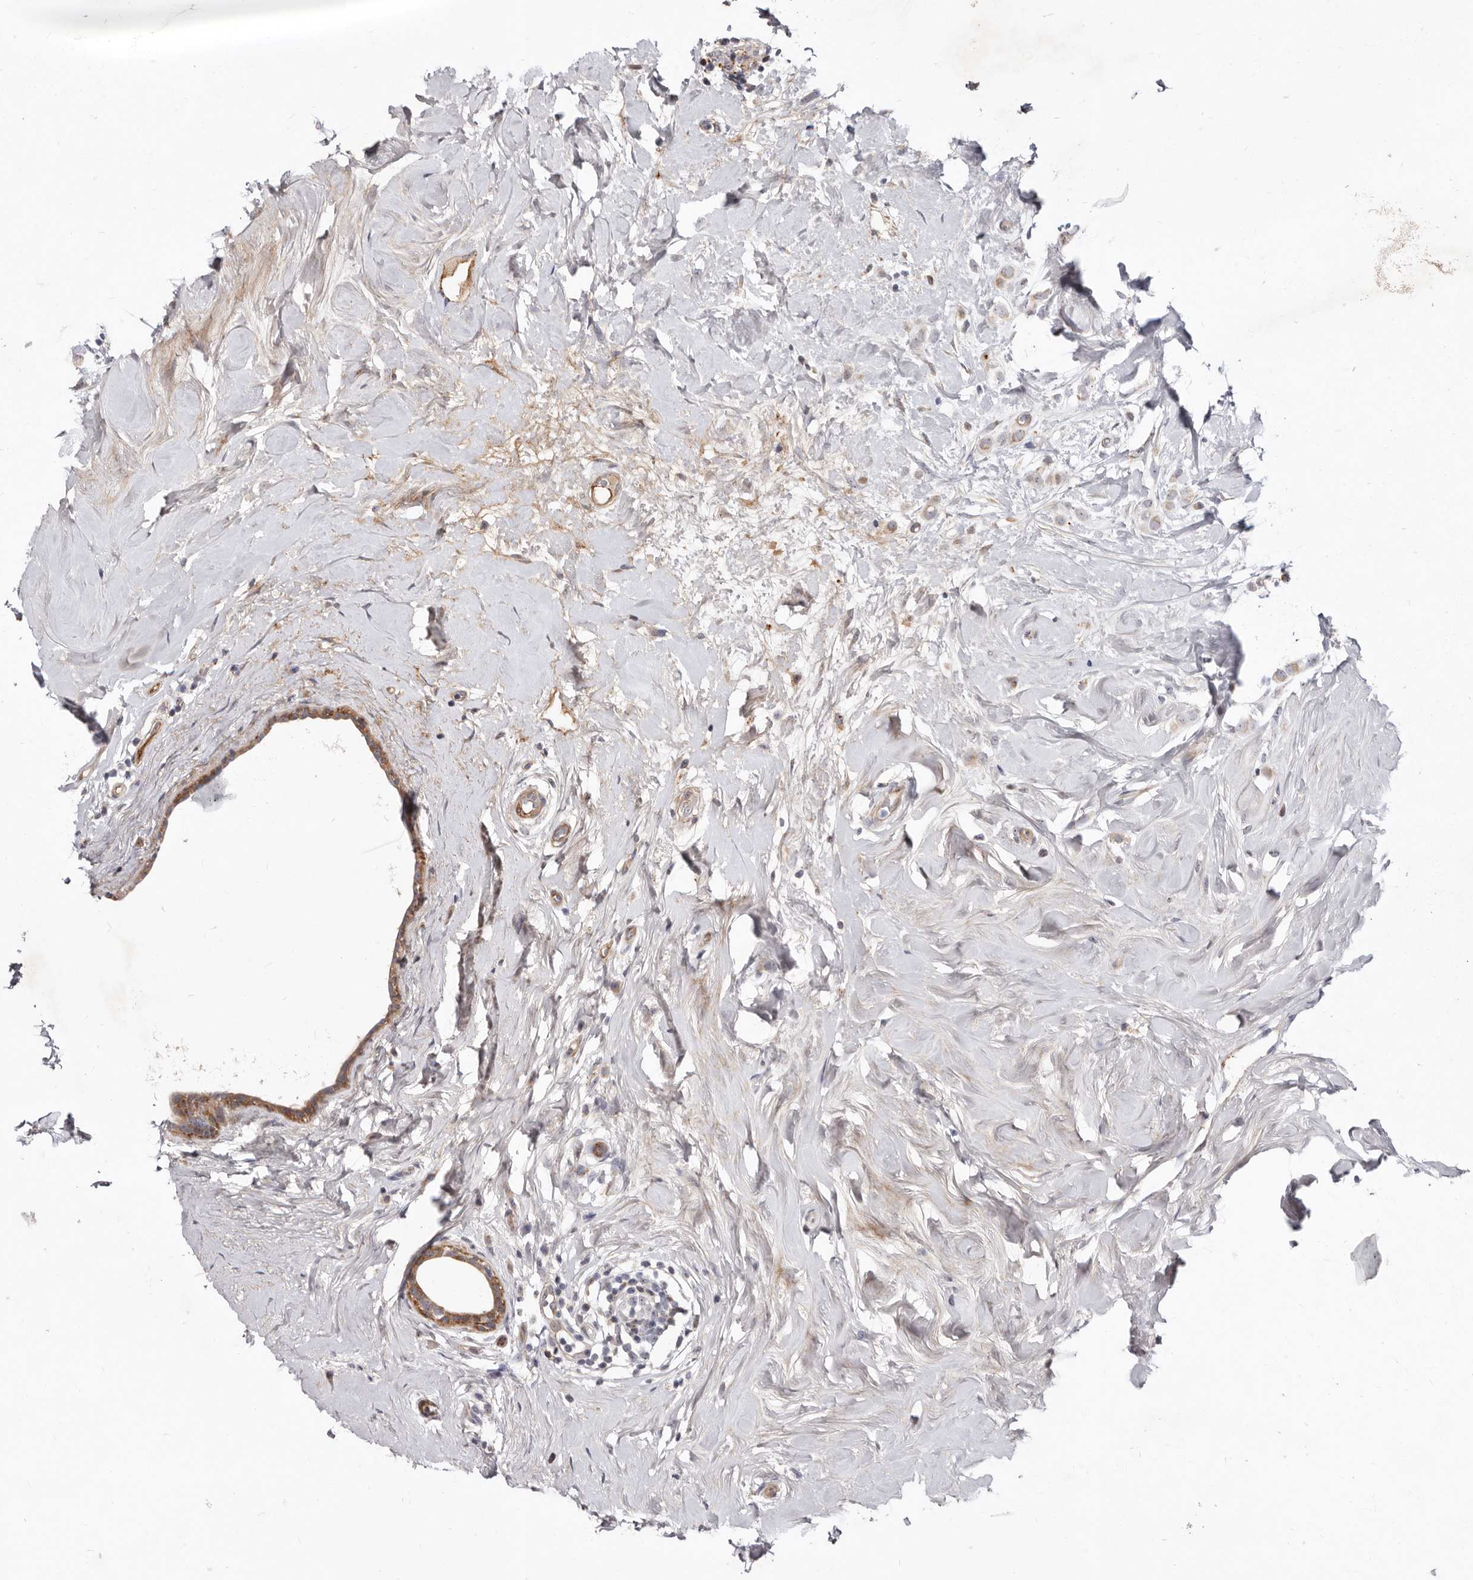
{"staining": {"intensity": "moderate", "quantity": "25%-75%", "location": "cytoplasmic/membranous"}, "tissue": "breast cancer", "cell_type": "Tumor cells", "image_type": "cancer", "snomed": [{"axis": "morphology", "description": "Lobular carcinoma"}, {"axis": "topography", "description": "Breast"}], "caption": "A histopathology image of breast lobular carcinoma stained for a protein exhibits moderate cytoplasmic/membranous brown staining in tumor cells.", "gene": "NUBPL", "patient": {"sex": "female", "age": 47}}